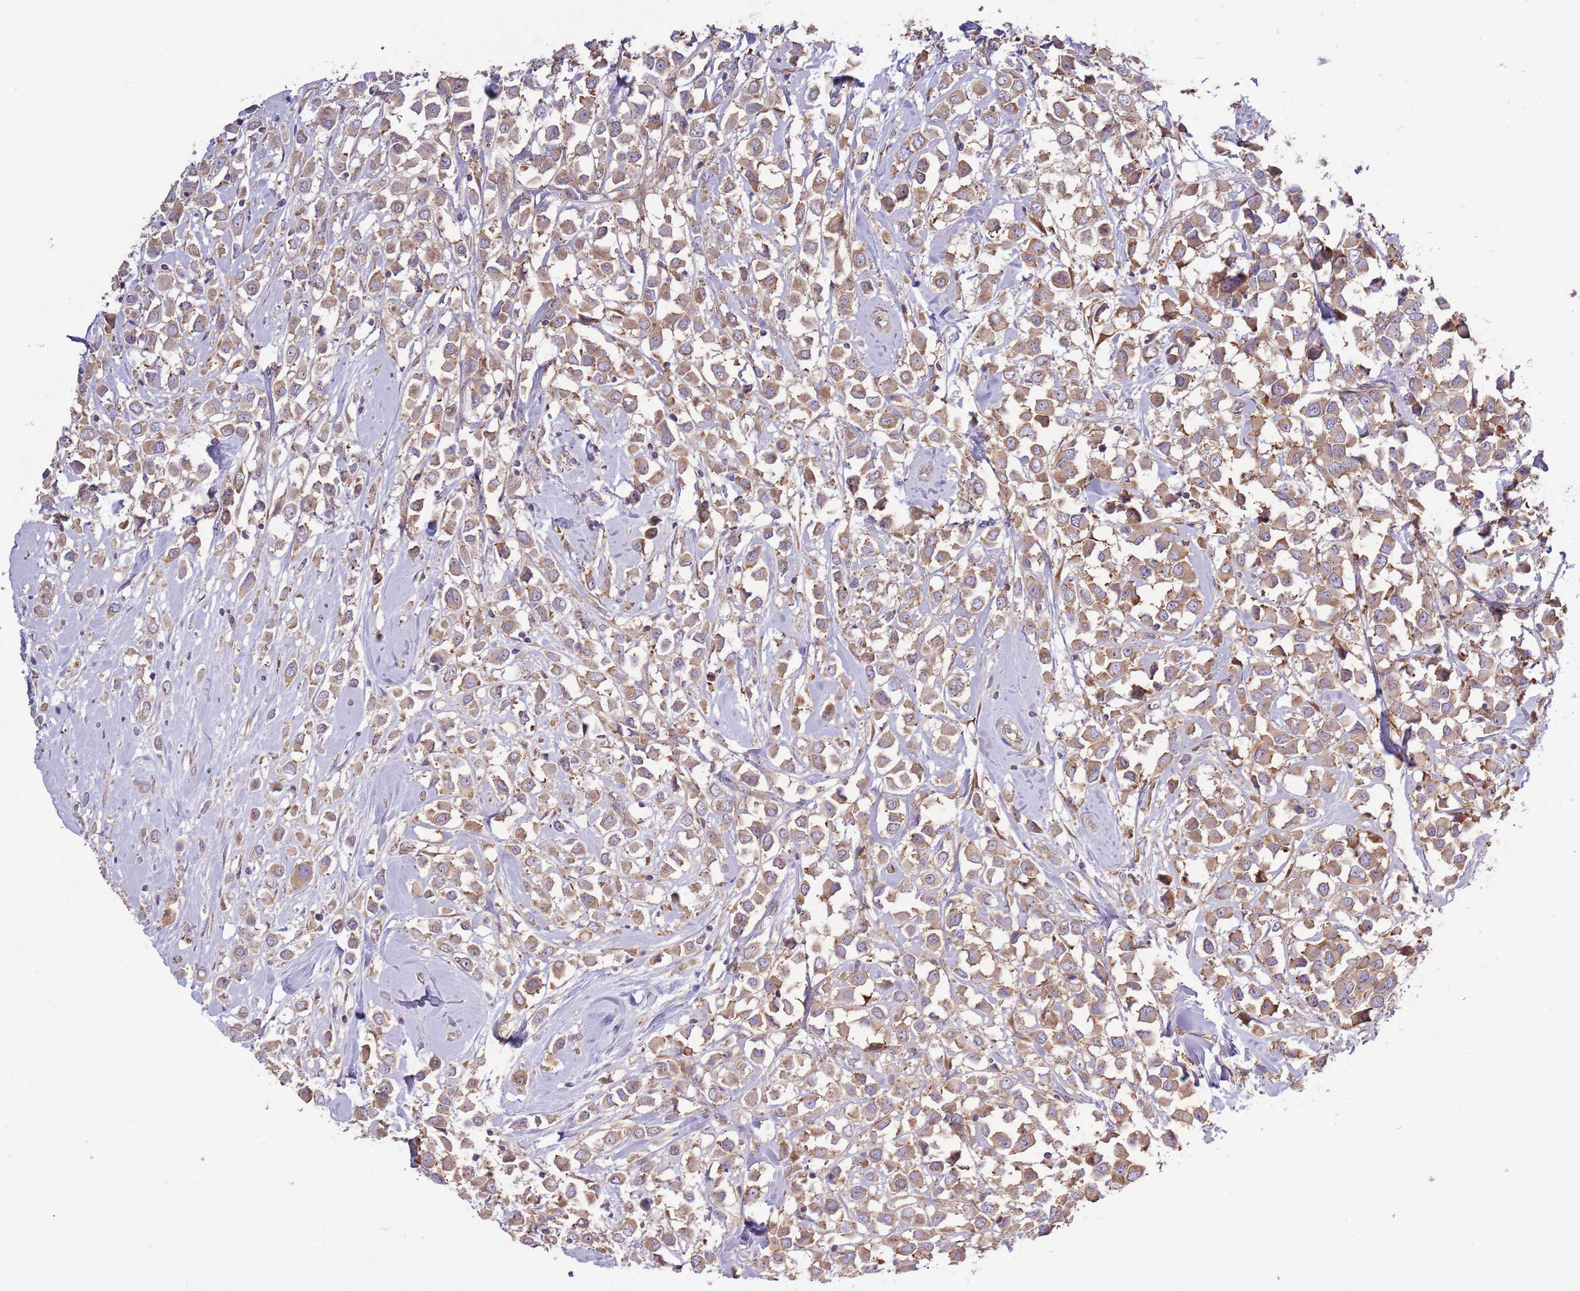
{"staining": {"intensity": "moderate", "quantity": ">75%", "location": "cytoplasmic/membranous"}, "tissue": "breast cancer", "cell_type": "Tumor cells", "image_type": "cancer", "snomed": [{"axis": "morphology", "description": "Duct carcinoma"}, {"axis": "topography", "description": "Breast"}], "caption": "Brown immunohistochemical staining in breast cancer reveals moderate cytoplasmic/membranous staining in approximately >75% of tumor cells.", "gene": "RPL17-C18orf32", "patient": {"sex": "female", "age": 87}}